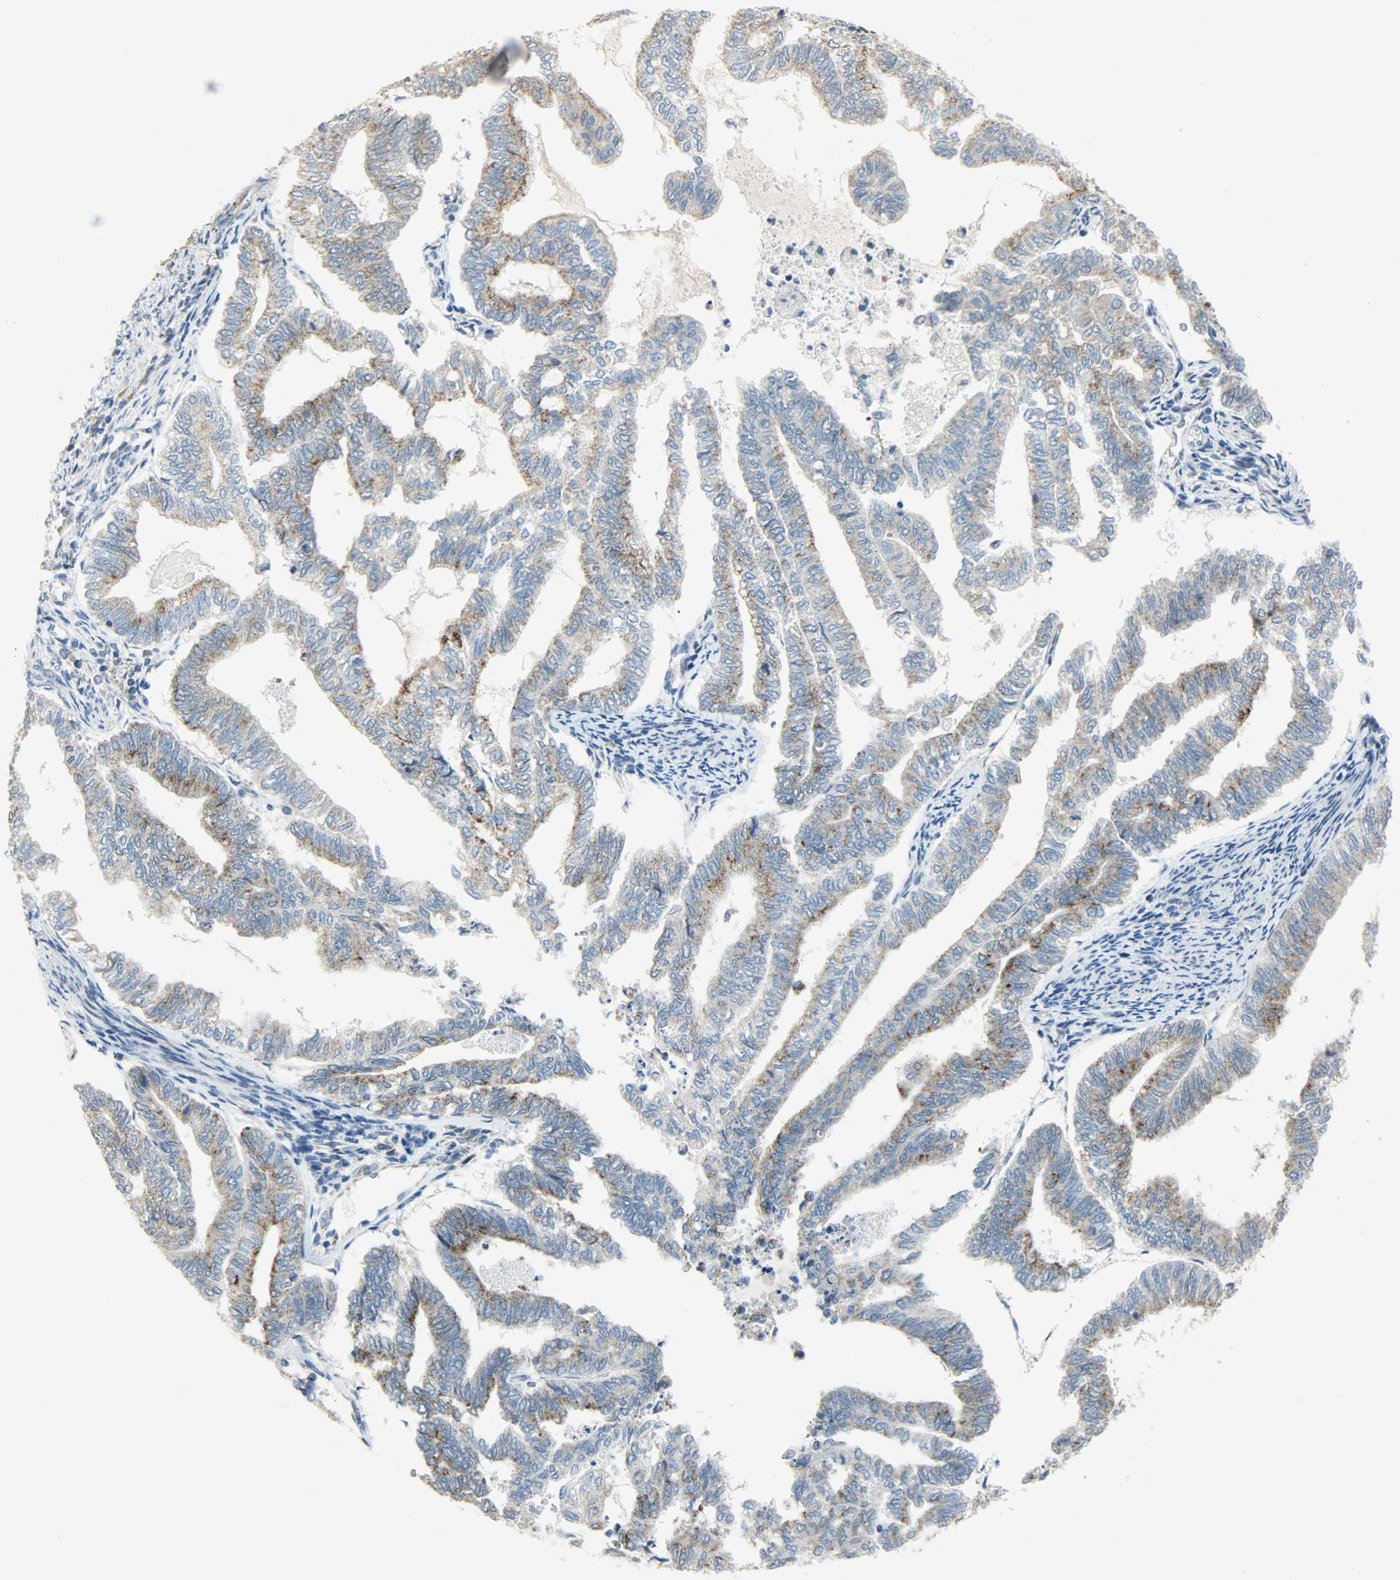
{"staining": {"intensity": "moderate", "quantity": "25%-75%", "location": "cytoplasmic/membranous"}, "tissue": "endometrial cancer", "cell_type": "Tumor cells", "image_type": "cancer", "snomed": [{"axis": "morphology", "description": "Adenocarcinoma, NOS"}, {"axis": "topography", "description": "Endometrium"}], "caption": "Immunohistochemistry of human endometrial cancer (adenocarcinoma) demonstrates medium levels of moderate cytoplasmic/membranous staining in approximately 25%-75% of tumor cells.", "gene": "PPP1R1B", "patient": {"sex": "female", "age": 79}}